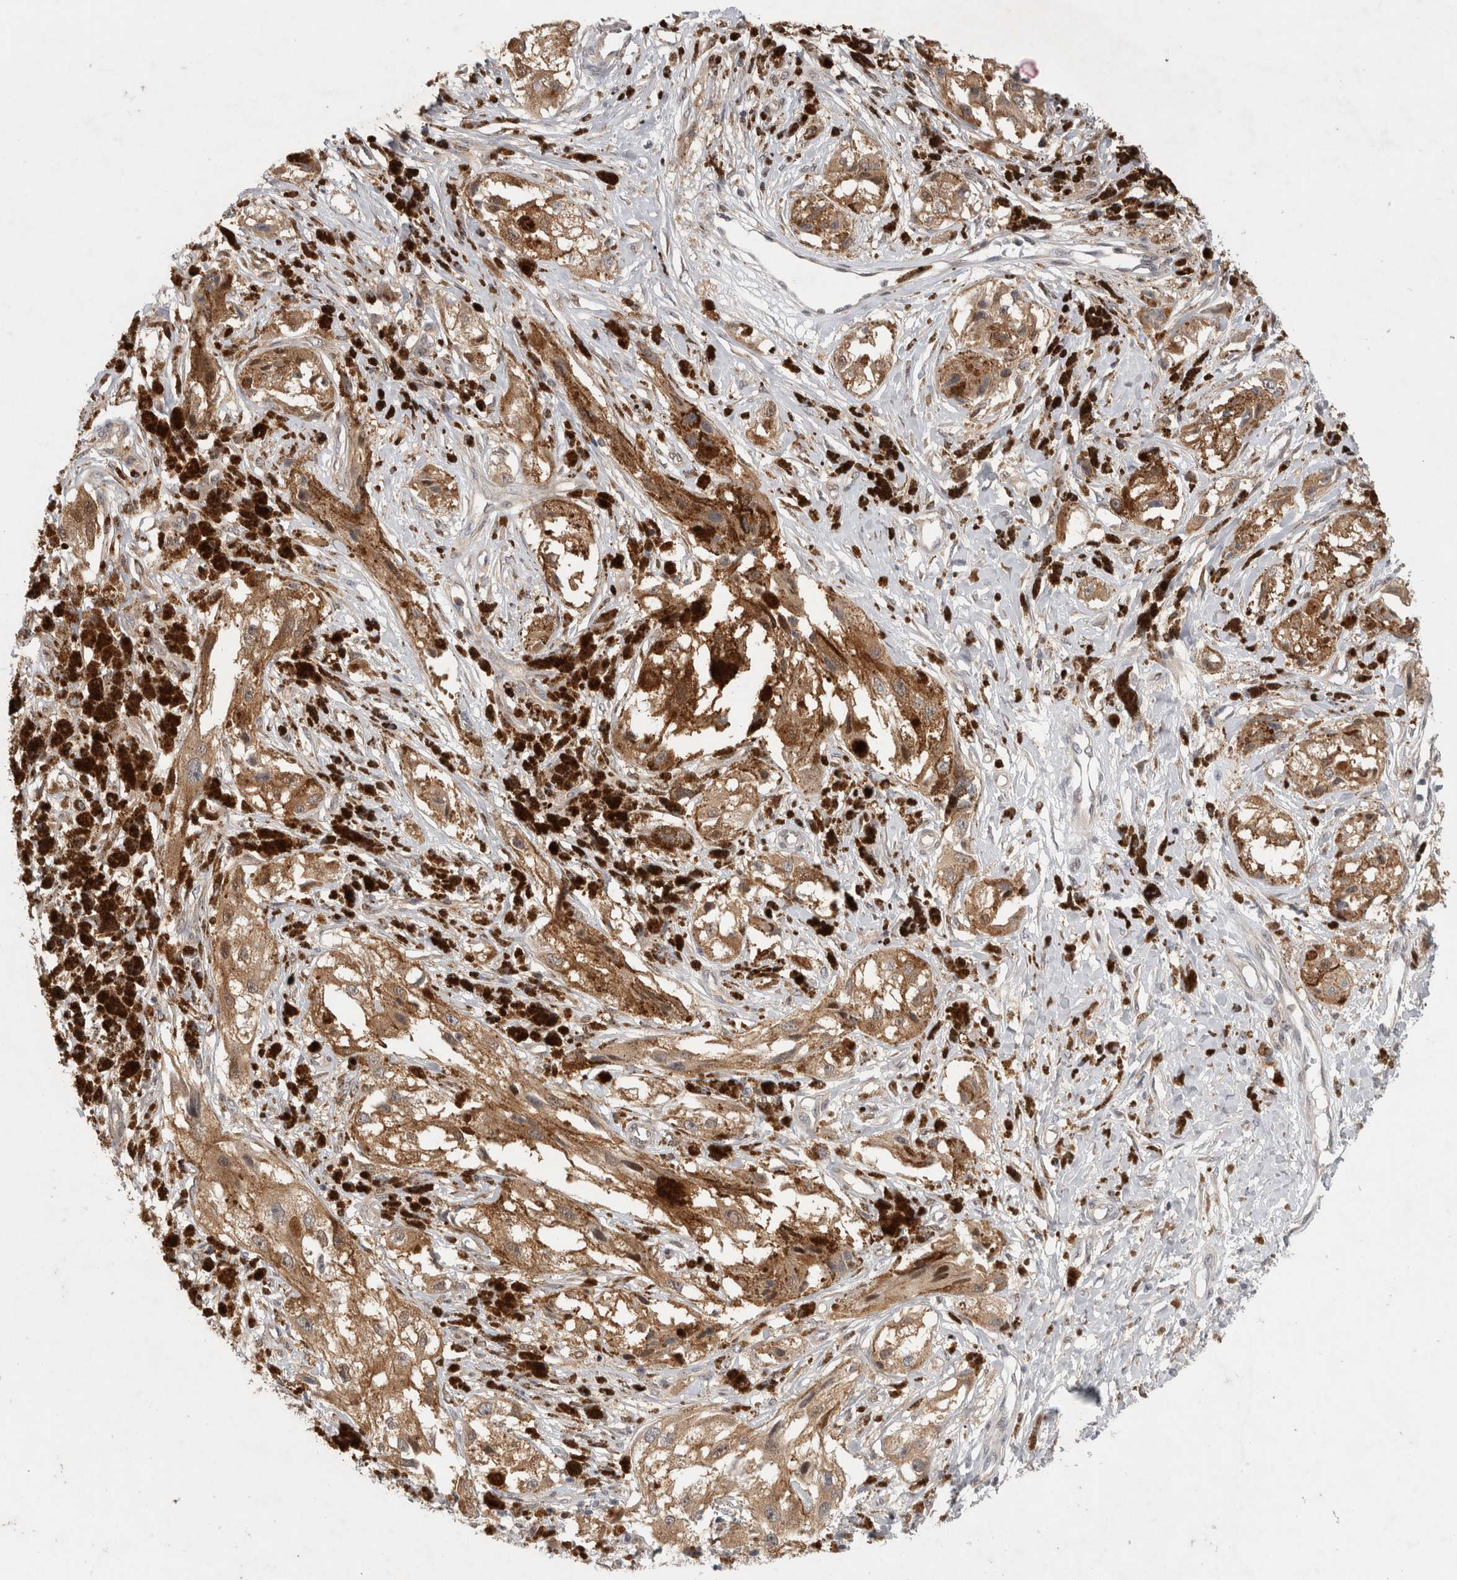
{"staining": {"intensity": "moderate", "quantity": ">75%", "location": "cytoplasmic/membranous"}, "tissue": "melanoma", "cell_type": "Tumor cells", "image_type": "cancer", "snomed": [{"axis": "morphology", "description": "Malignant melanoma, NOS"}, {"axis": "topography", "description": "Skin"}], "caption": "Melanoma stained for a protein (brown) shows moderate cytoplasmic/membranous positive staining in about >75% of tumor cells.", "gene": "PIGP", "patient": {"sex": "male", "age": 88}}